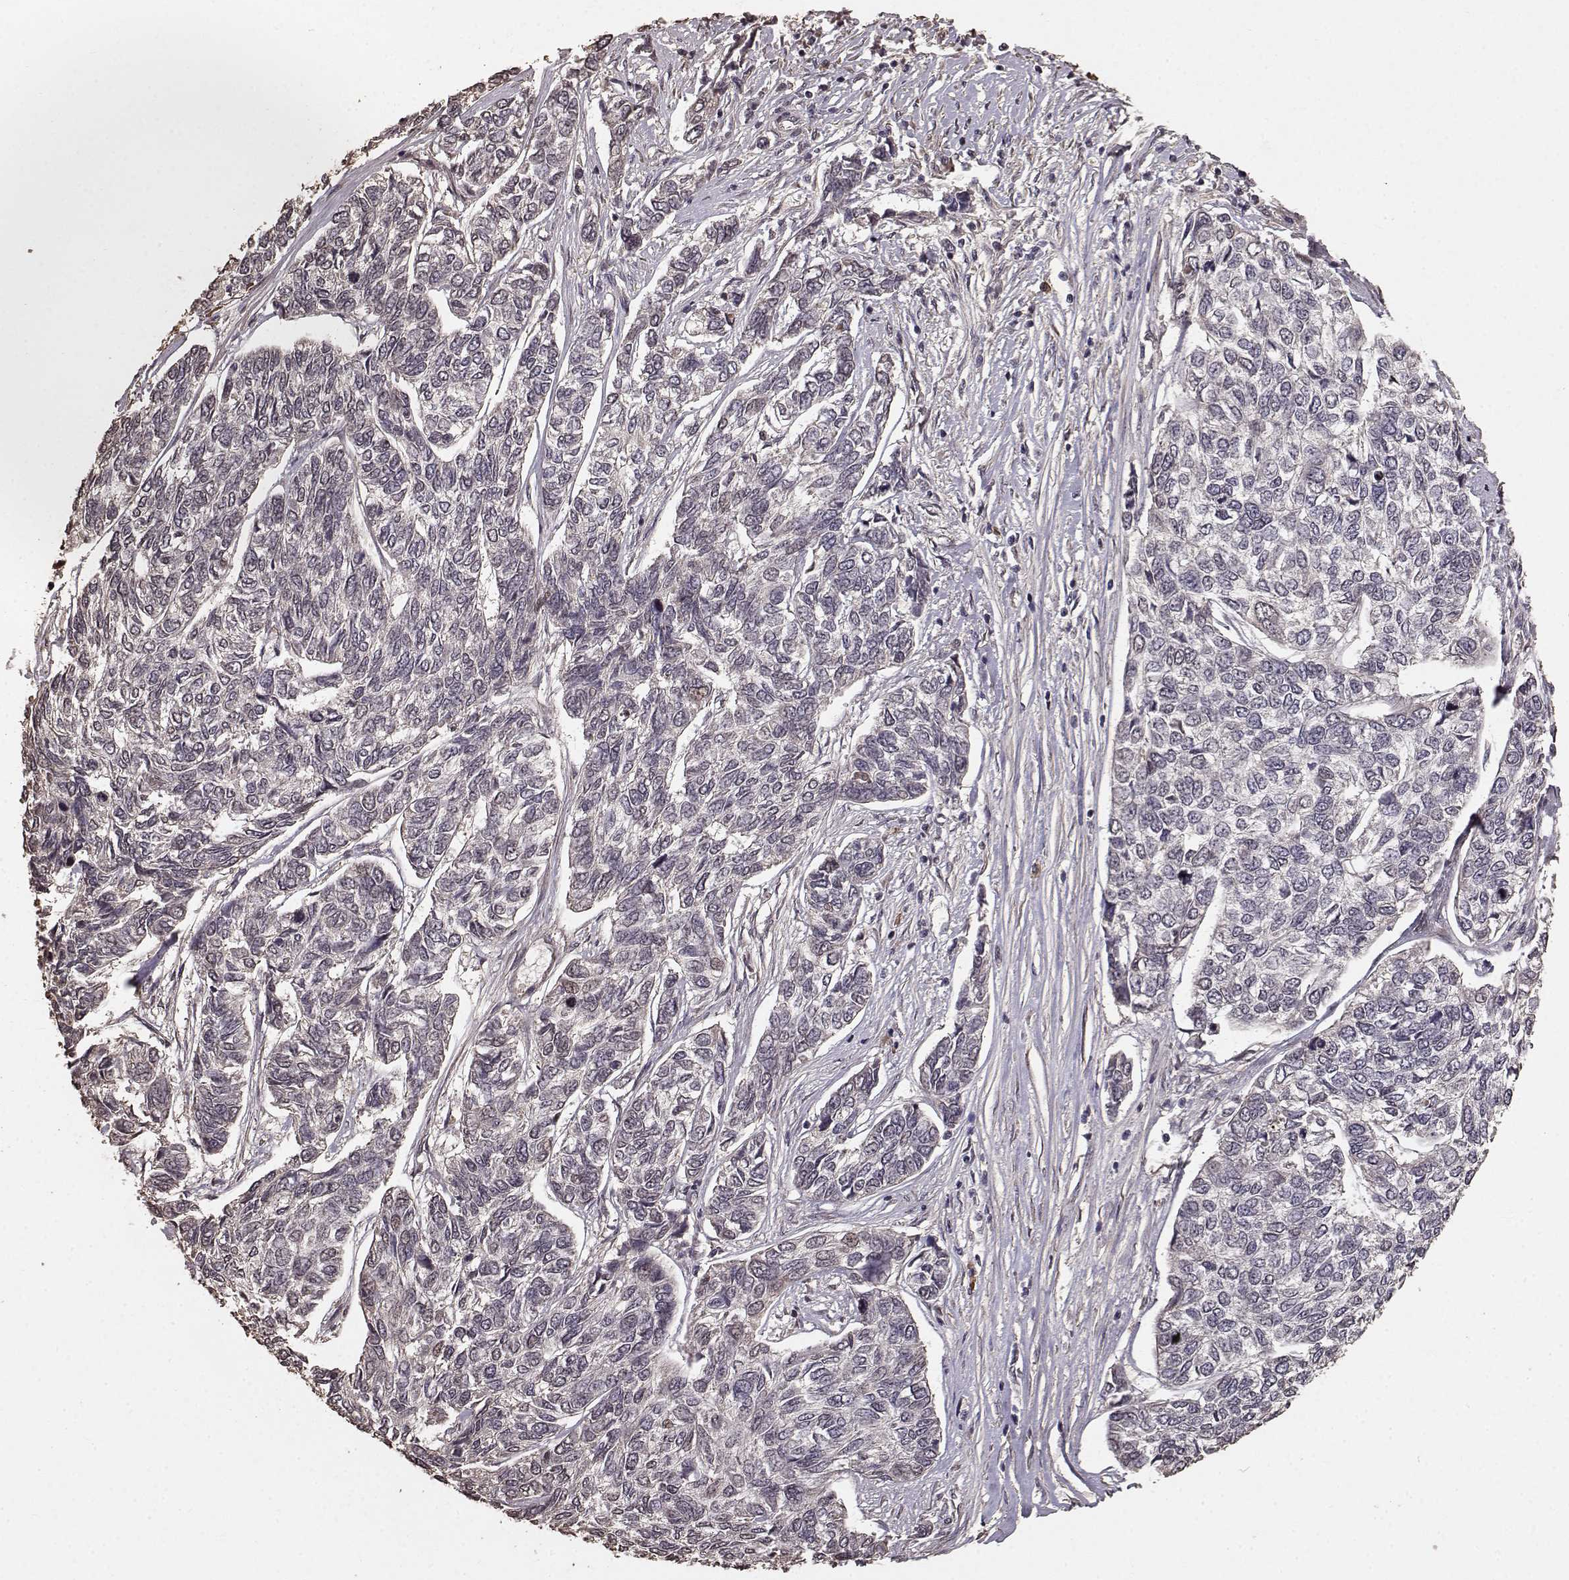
{"staining": {"intensity": "negative", "quantity": "none", "location": "none"}, "tissue": "skin cancer", "cell_type": "Tumor cells", "image_type": "cancer", "snomed": [{"axis": "morphology", "description": "Basal cell carcinoma"}, {"axis": "topography", "description": "Skin"}], "caption": "Immunohistochemistry photomicrograph of human basal cell carcinoma (skin) stained for a protein (brown), which displays no staining in tumor cells.", "gene": "USP15", "patient": {"sex": "female", "age": 65}}